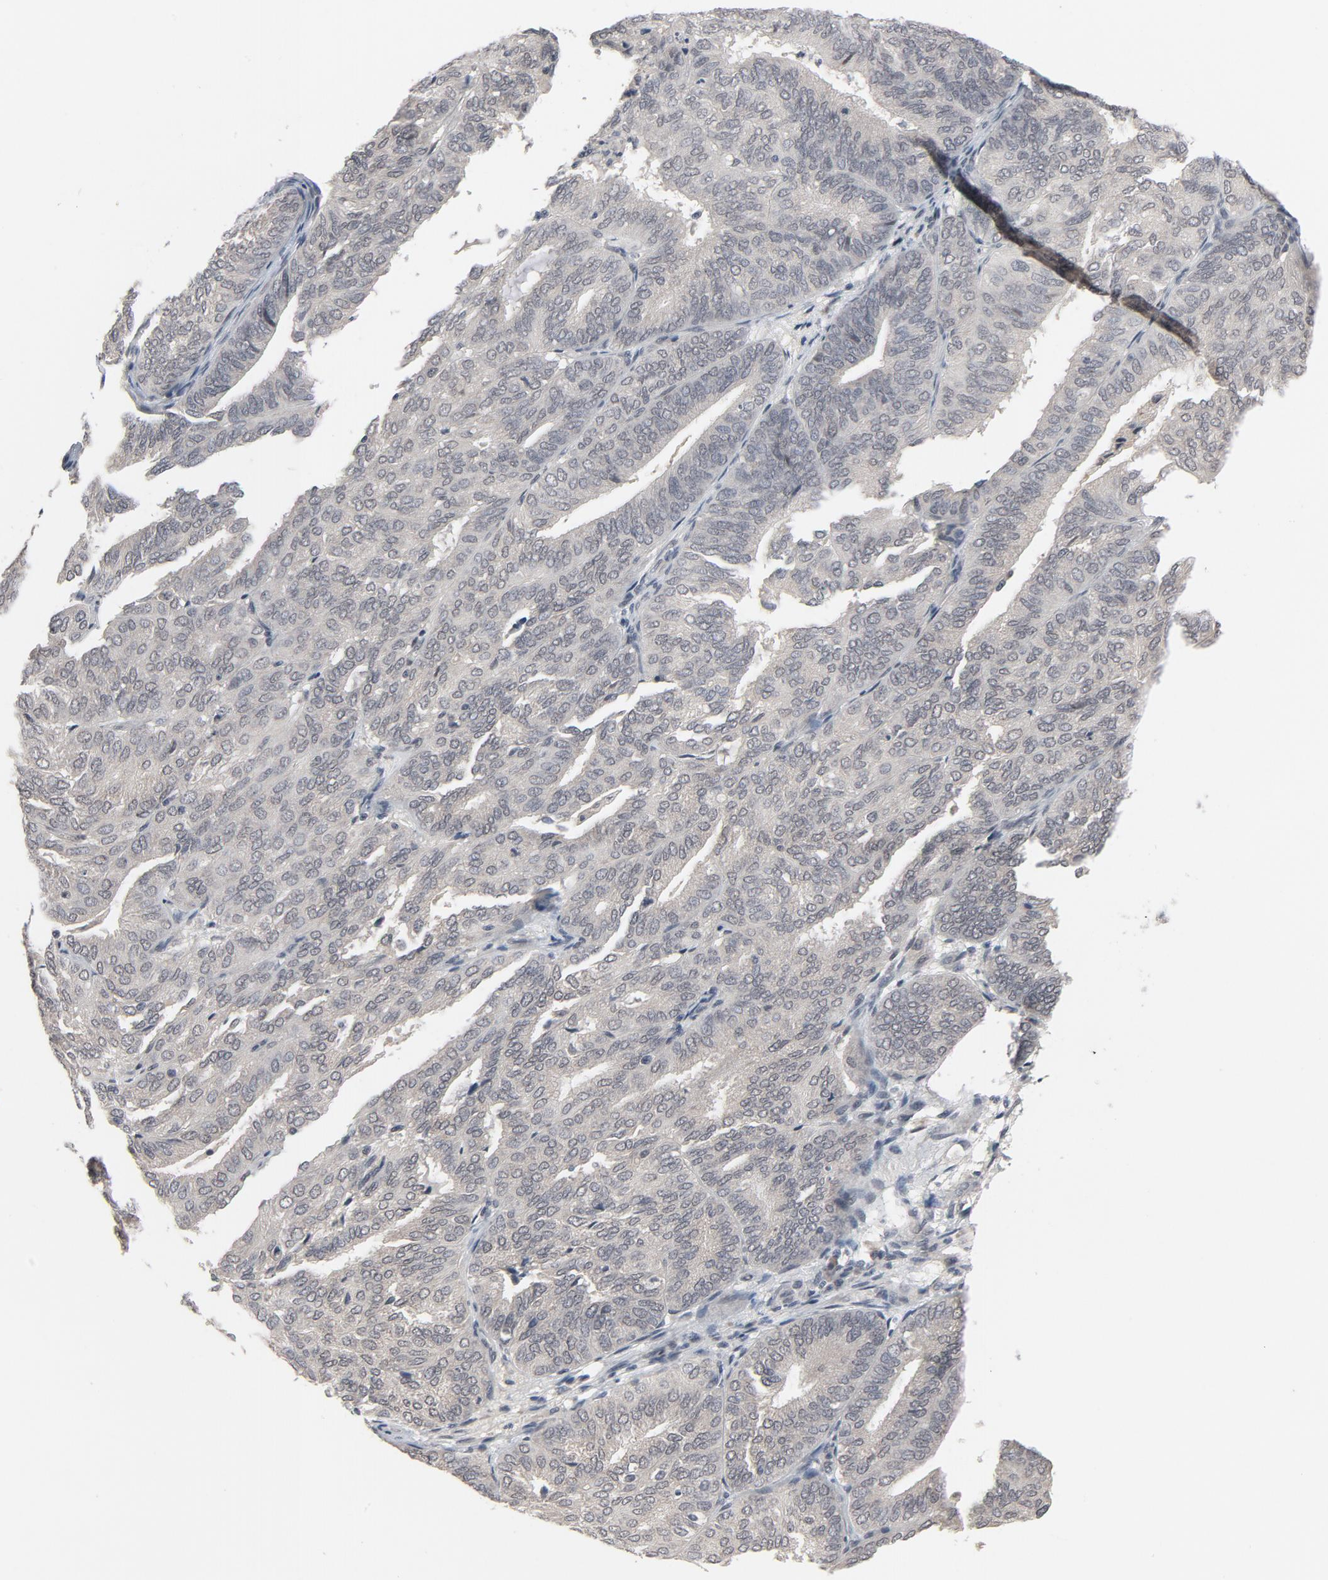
{"staining": {"intensity": "negative", "quantity": "none", "location": "none"}, "tissue": "endometrial cancer", "cell_type": "Tumor cells", "image_type": "cancer", "snomed": [{"axis": "morphology", "description": "Adenocarcinoma, NOS"}, {"axis": "topography", "description": "Endometrium"}], "caption": "IHC histopathology image of neoplastic tissue: adenocarcinoma (endometrial) stained with DAB reveals no significant protein positivity in tumor cells.", "gene": "MT3", "patient": {"sex": "female", "age": 59}}